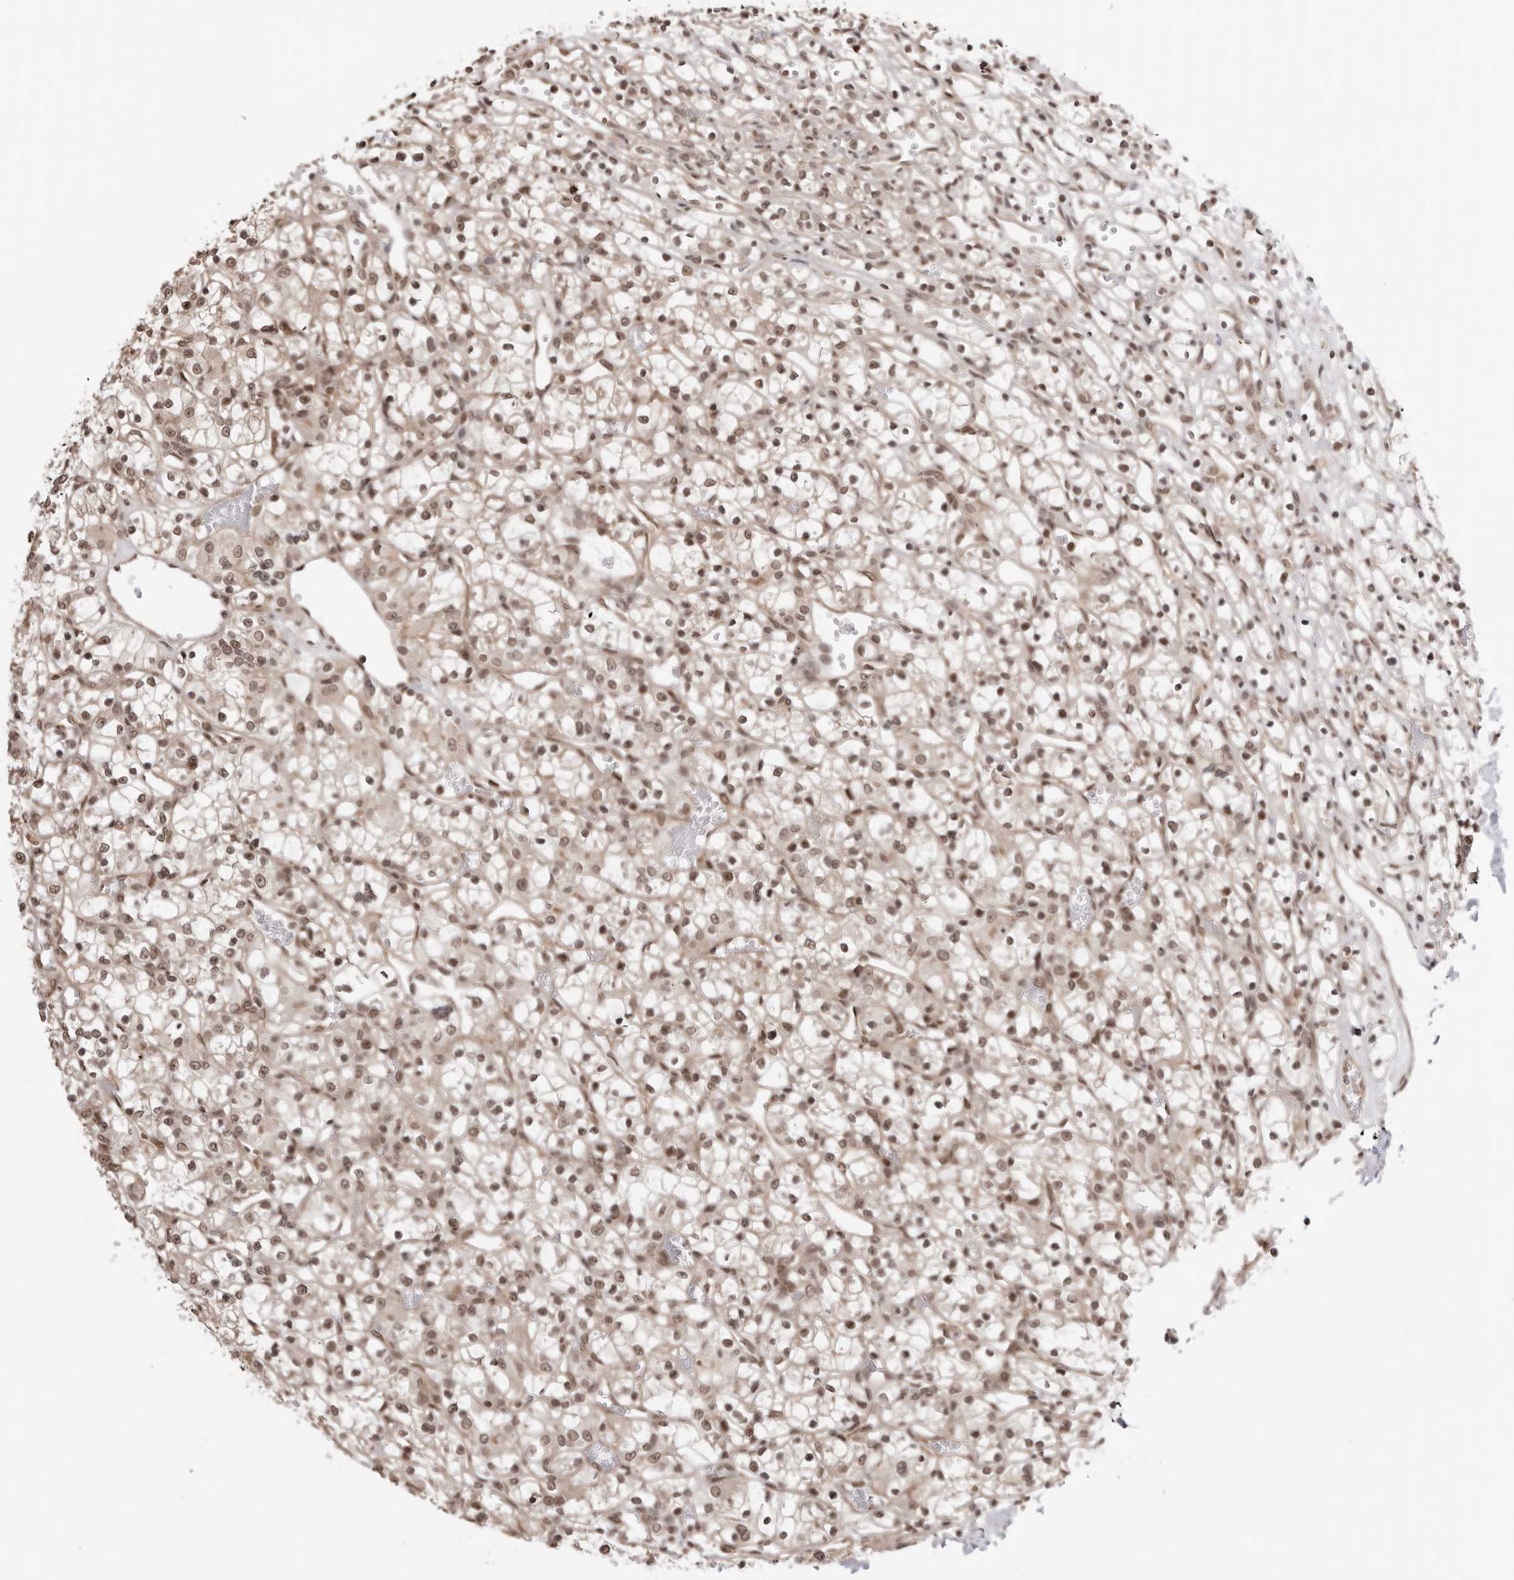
{"staining": {"intensity": "moderate", "quantity": ">75%", "location": "nuclear"}, "tissue": "renal cancer", "cell_type": "Tumor cells", "image_type": "cancer", "snomed": [{"axis": "morphology", "description": "Adenocarcinoma, NOS"}, {"axis": "topography", "description": "Kidney"}], "caption": "Immunohistochemical staining of renal adenocarcinoma shows moderate nuclear protein positivity in about >75% of tumor cells. (Stains: DAB (3,3'-diaminobenzidine) in brown, nuclei in blue, Microscopy: brightfield microscopy at high magnification).", "gene": "SDE2", "patient": {"sex": "female", "age": 59}}